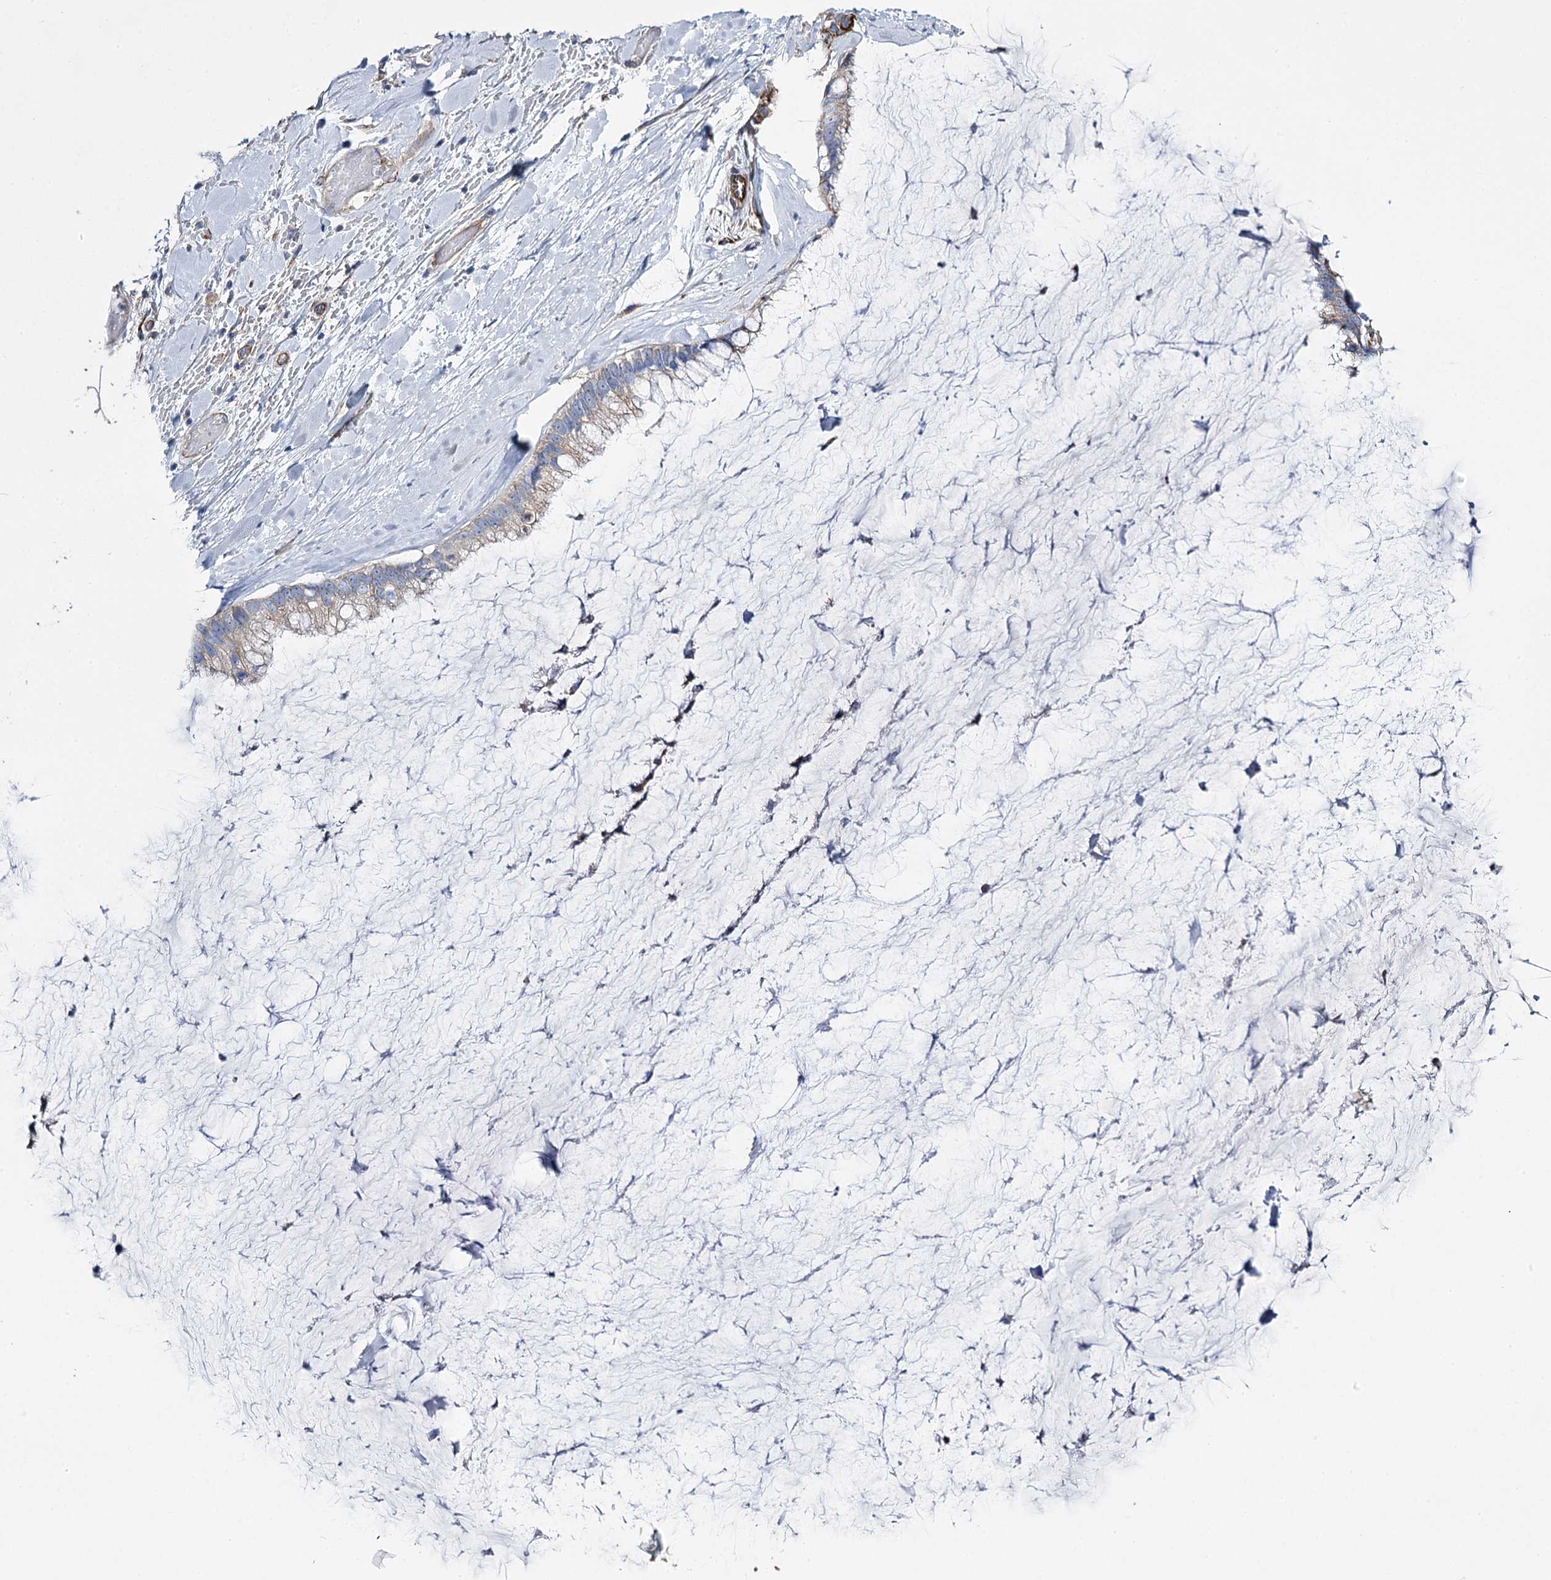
{"staining": {"intensity": "weak", "quantity": "<25%", "location": "cytoplasmic/membranous"}, "tissue": "ovarian cancer", "cell_type": "Tumor cells", "image_type": "cancer", "snomed": [{"axis": "morphology", "description": "Cystadenocarcinoma, mucinous, NOS"}, {"axis": "topography", "description": "Ovary"}], "caption": "Immunohistochemical staining of ovarian mucinous cystadenocarcinoma exhibits no significant positivity in tumor cells.", "gene": "RMDN2", "patient": {"sex": "female", "age": 39}}